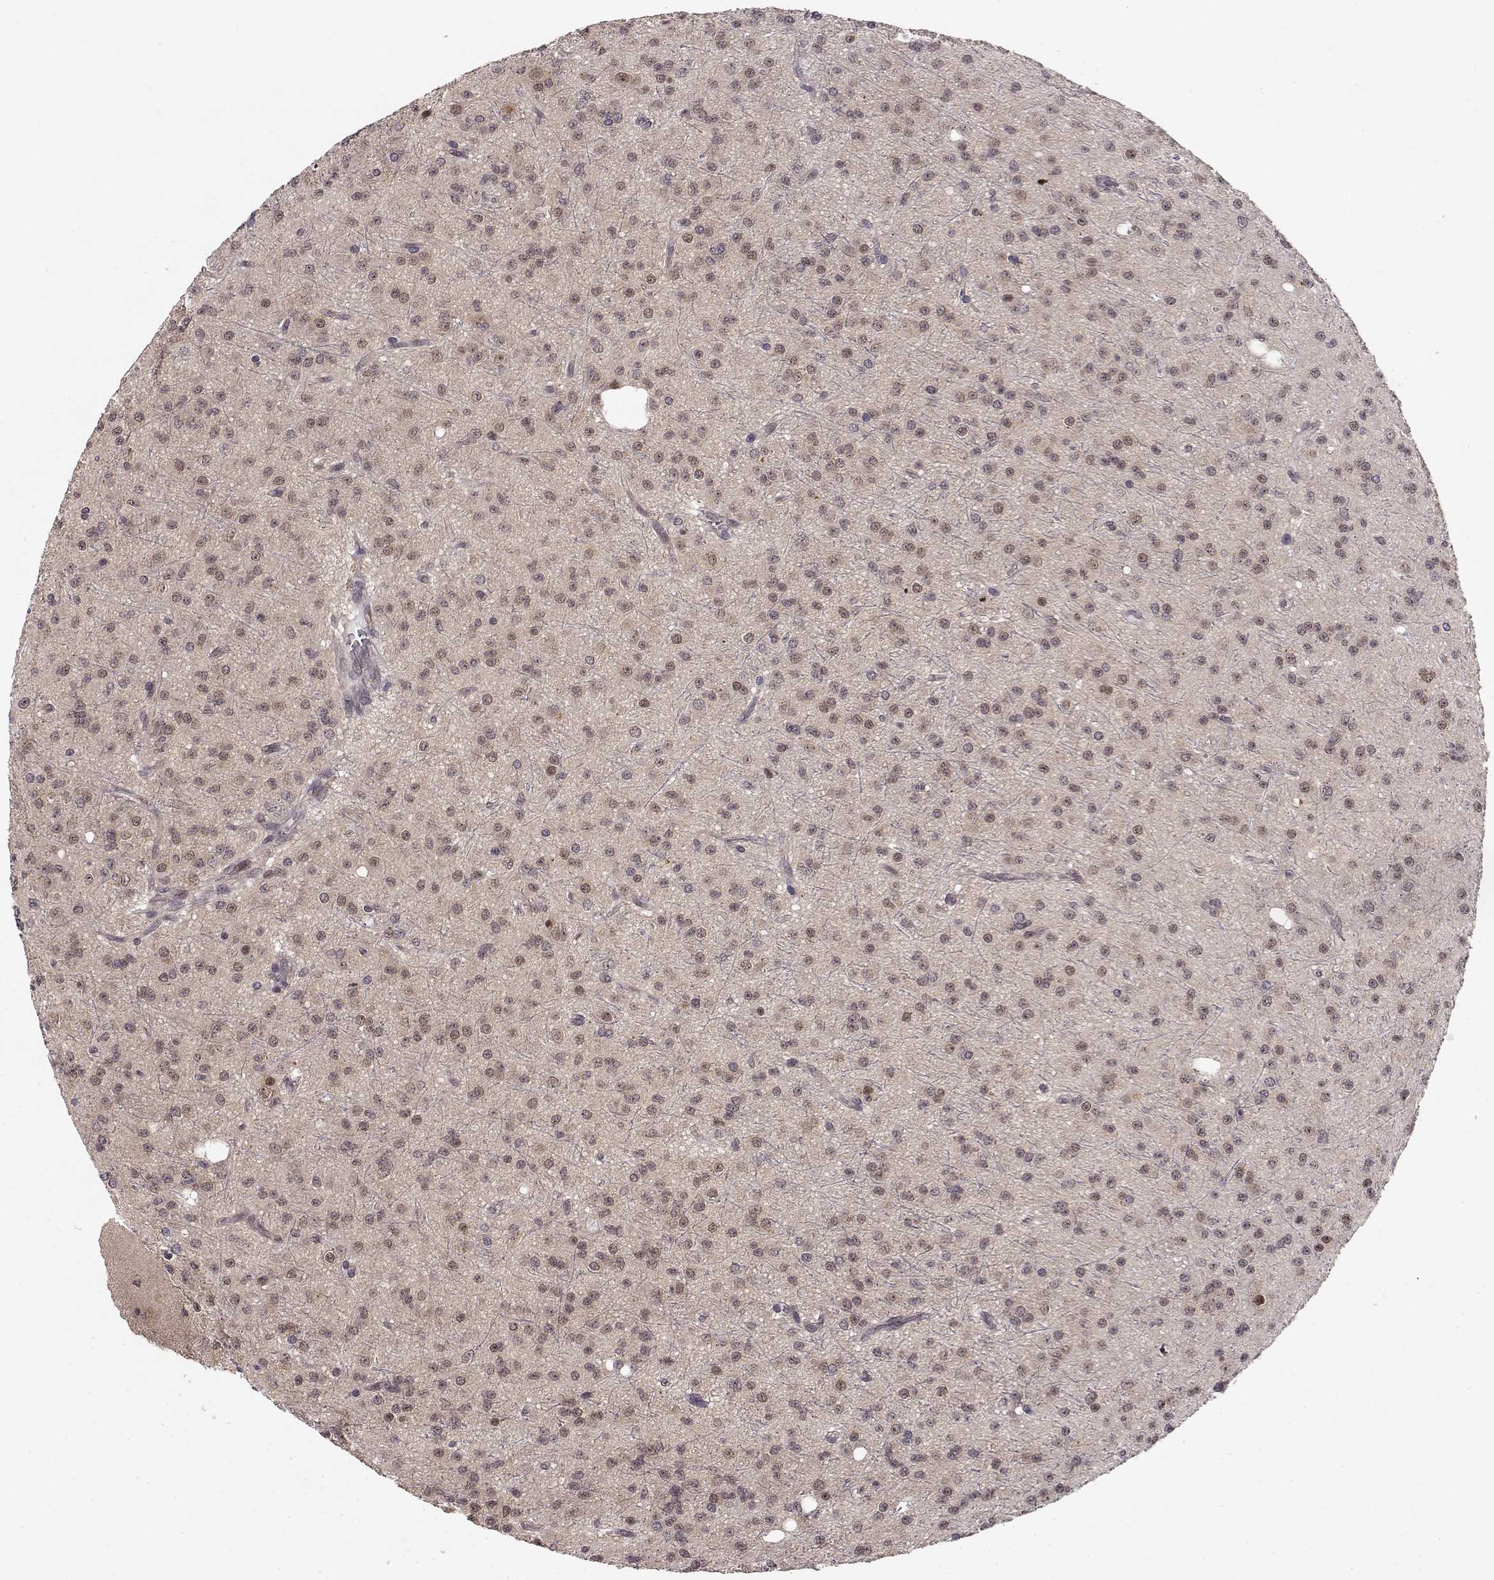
{"staining": {"intensity": "weak", "quantity": "25%-75%", "location": "nuclear"}, "tissue": "glioma", "cell_type": "Tumor cells", "image_type": "cancer", "snomed": [{"axis": "morphology", "description": "Glioma, malignant, Low grade"}, {"axis": "topography", "description": "Brain"}], "caption": "IHC photomicrograph of human malignant glioma (low-grade) stained for a protein (brown), which shows low levels of weak nuclear positivity in about 25%-75% of tumor cells.", "gene": "CSNK2A1", "patient": {"sex": "male", "age": 27}}